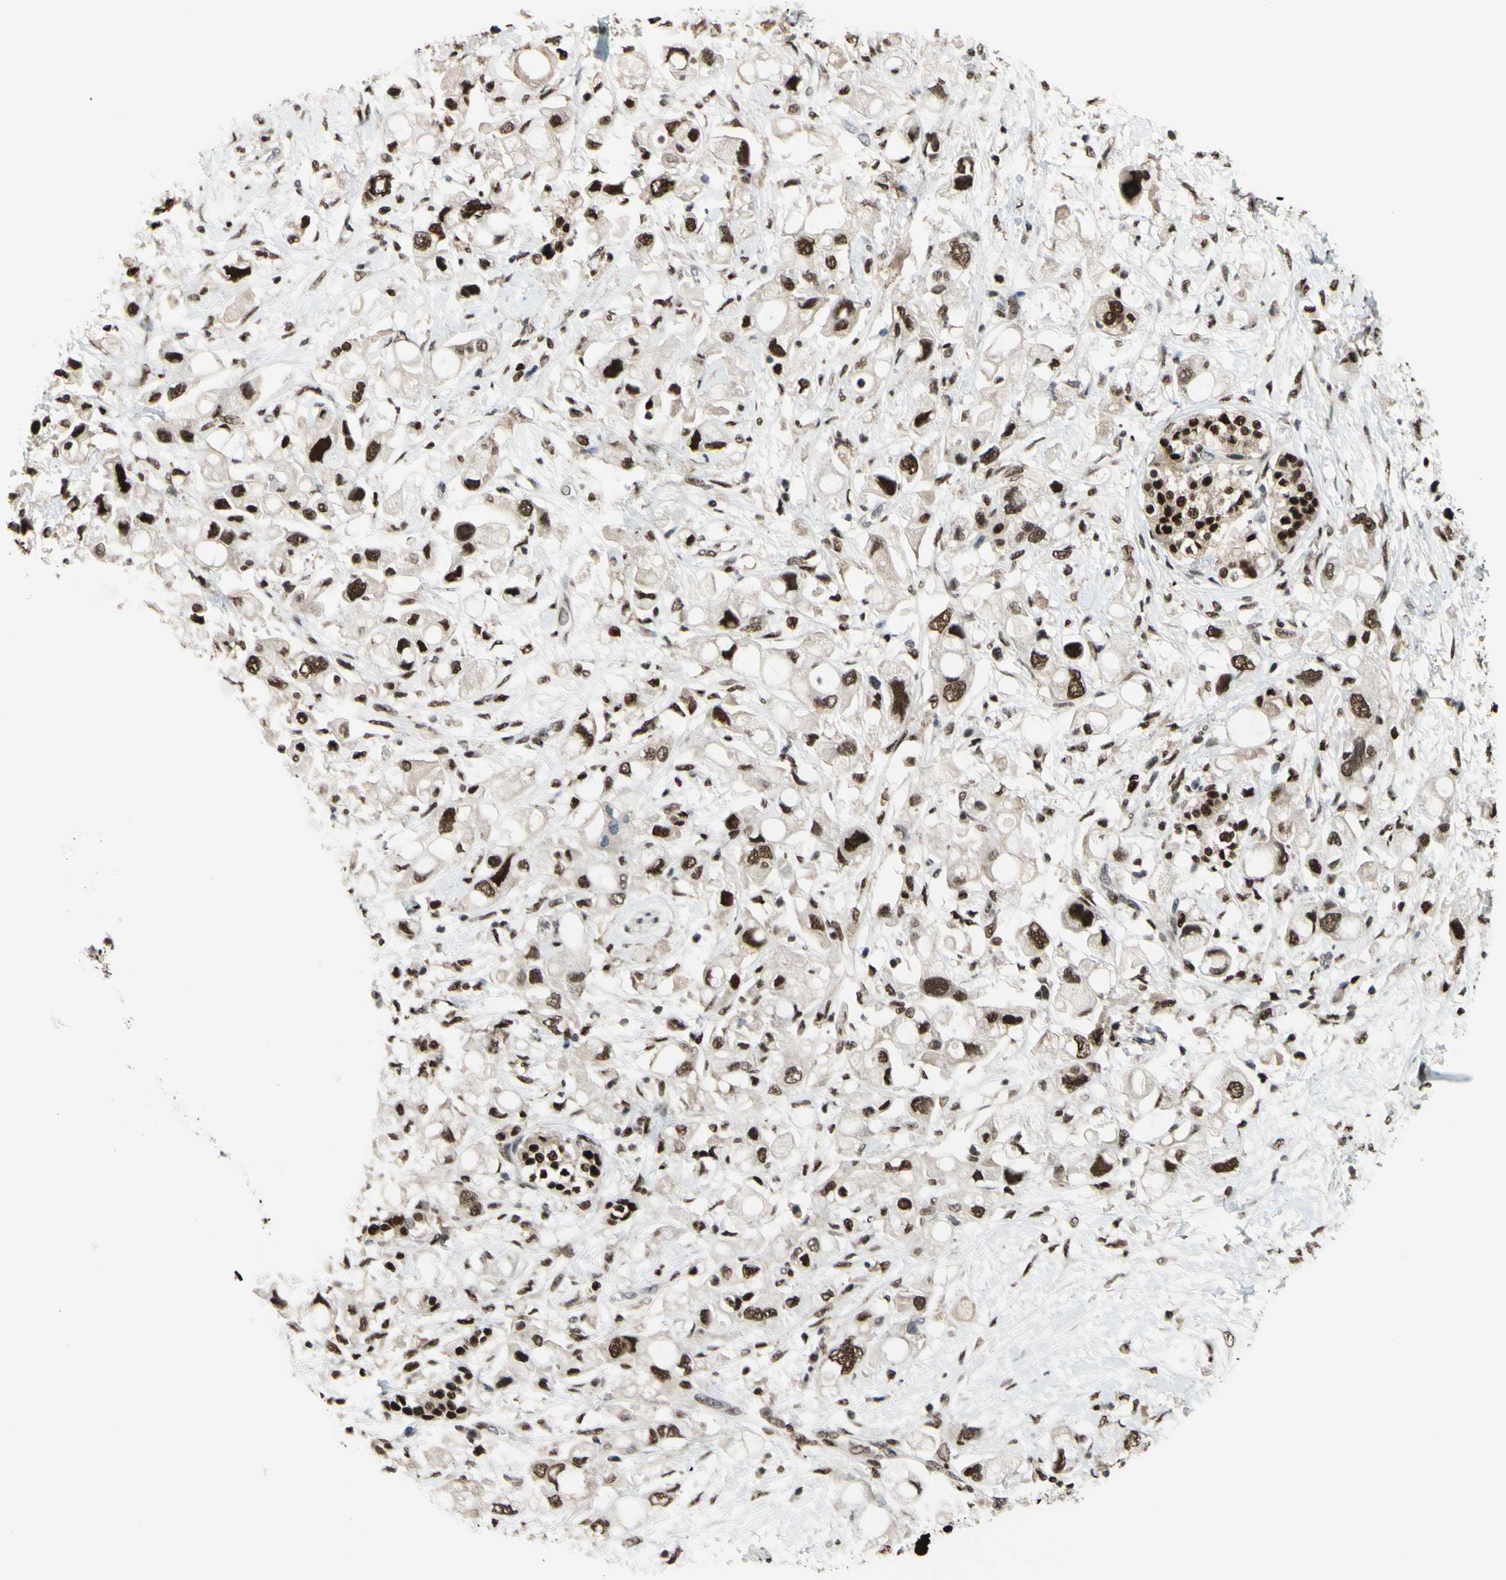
{"staining": {"intensity": "strong", "quantity": ">75%", "location": "nuclear"}, "tissue": "pancreatic cancer", "cell_type": "Tumor cells", "image_type": "cancer", "snomed": [{"axis": "morphology", "description": "Adenocarcinoma, NOS"}, {"axis": "topography", "description": "Pancreas"}], "caption": "Immunohistochemical staining of human pancreatic cancer reveals strong nuclear protein positivity in about >75% of tumor cells. The staining was performed using DAB (3,3'-diaminobenzidine) to visualize the protein expression in brown, while the nuclei were stained in blue with hematoxylin (Magnification: 20x).", "gene": "FKBP5", "patient": {"sex": "female", "age": 56}}